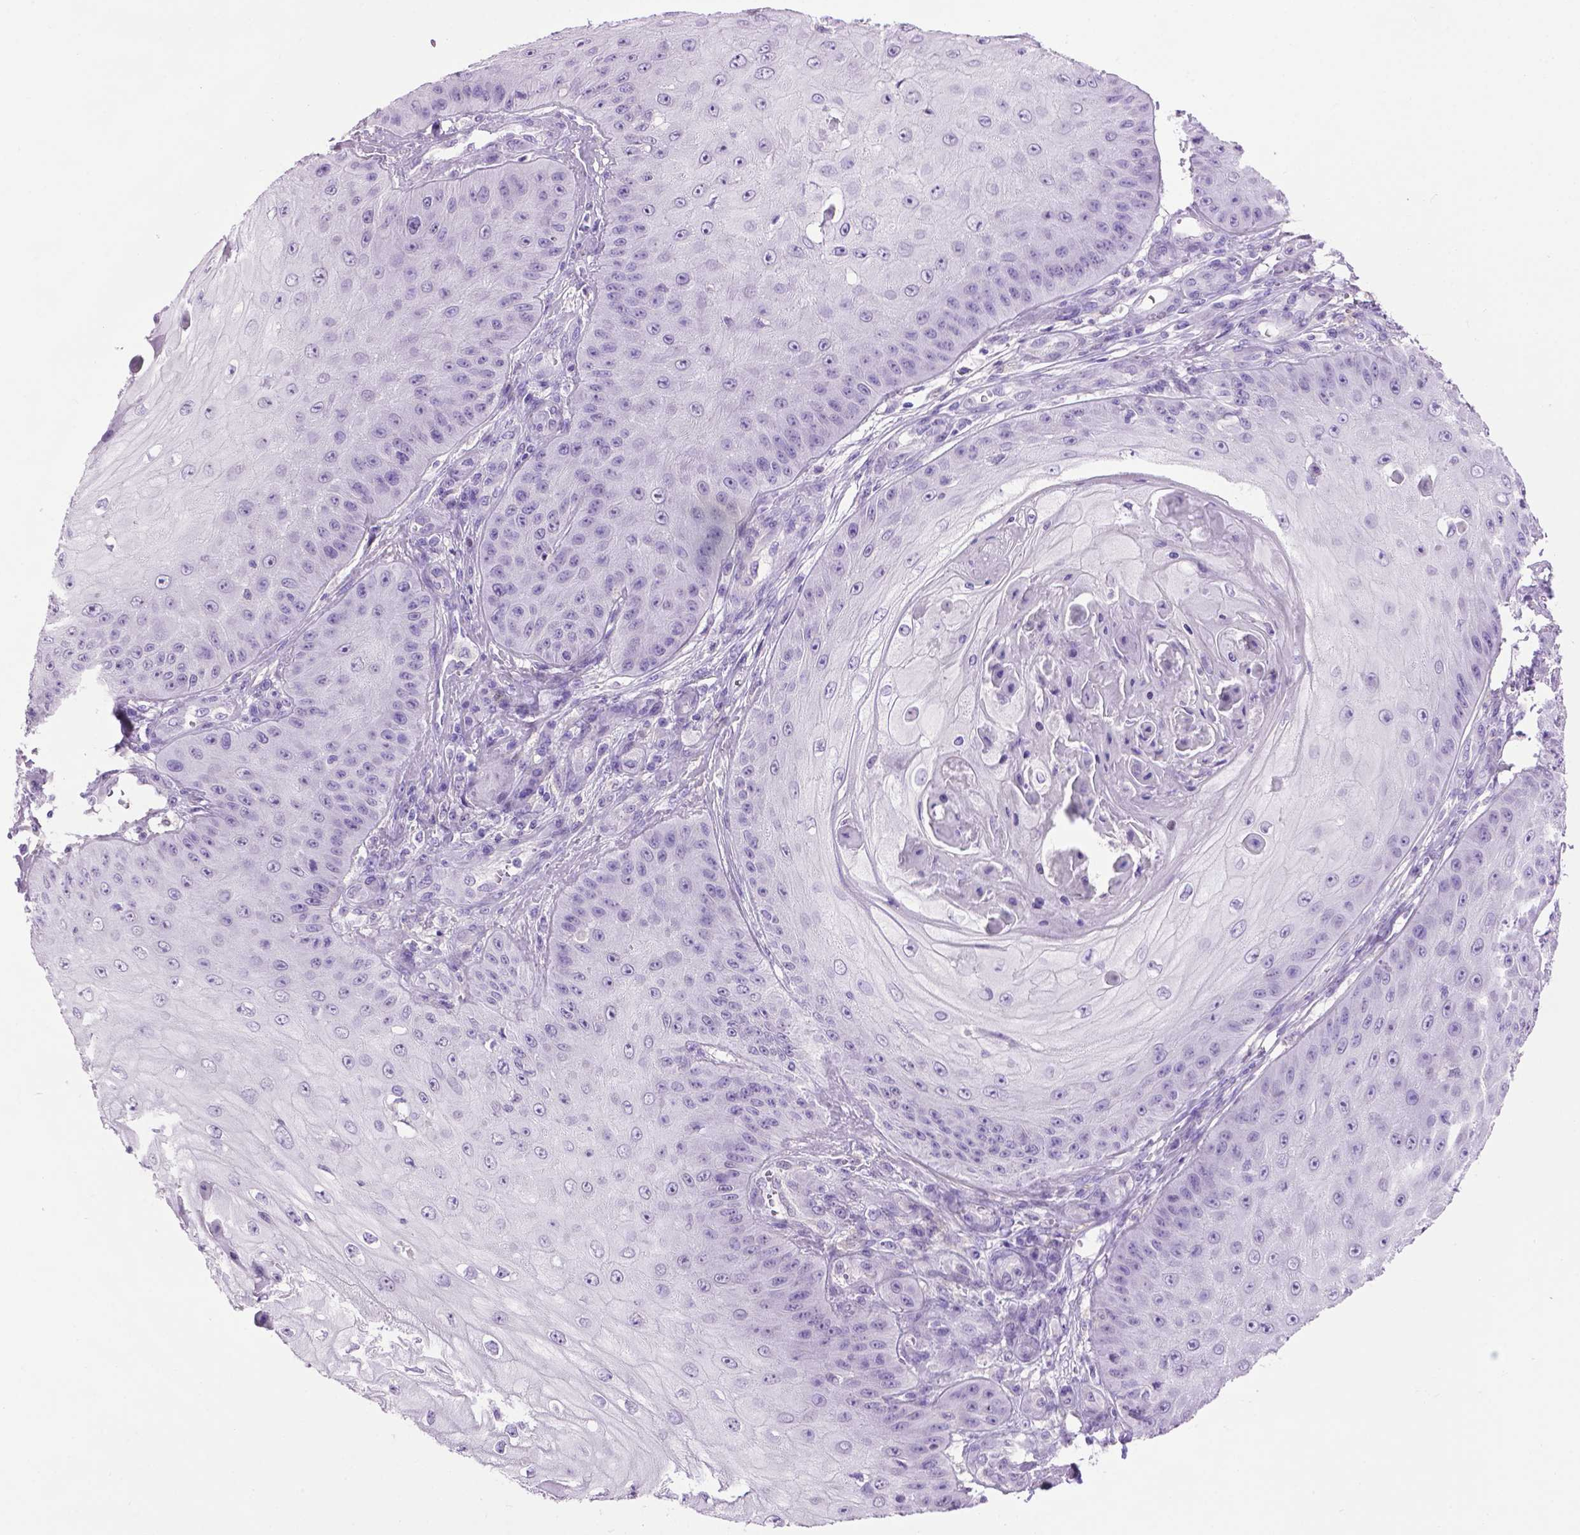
{"staining": {"intensity": "negative", "quantity": "none", "location": "none"}, "tissue": "skin cancer", "cell_type": "Tumor cells", "image_type": "cancer", "snomed": [{"axis": "morphology", "description": "Squamous cell carcinoma, NOS"}, {"axis": "topography", "description": "Skin"}], "caption": "This is a histopathology image of immunohistochemistry staining of skin cancer (squamous cell carcinoma), which shows no expression in tumor cells.", "gene": "TH", "patient": {"sex": "male", "age": 70}}